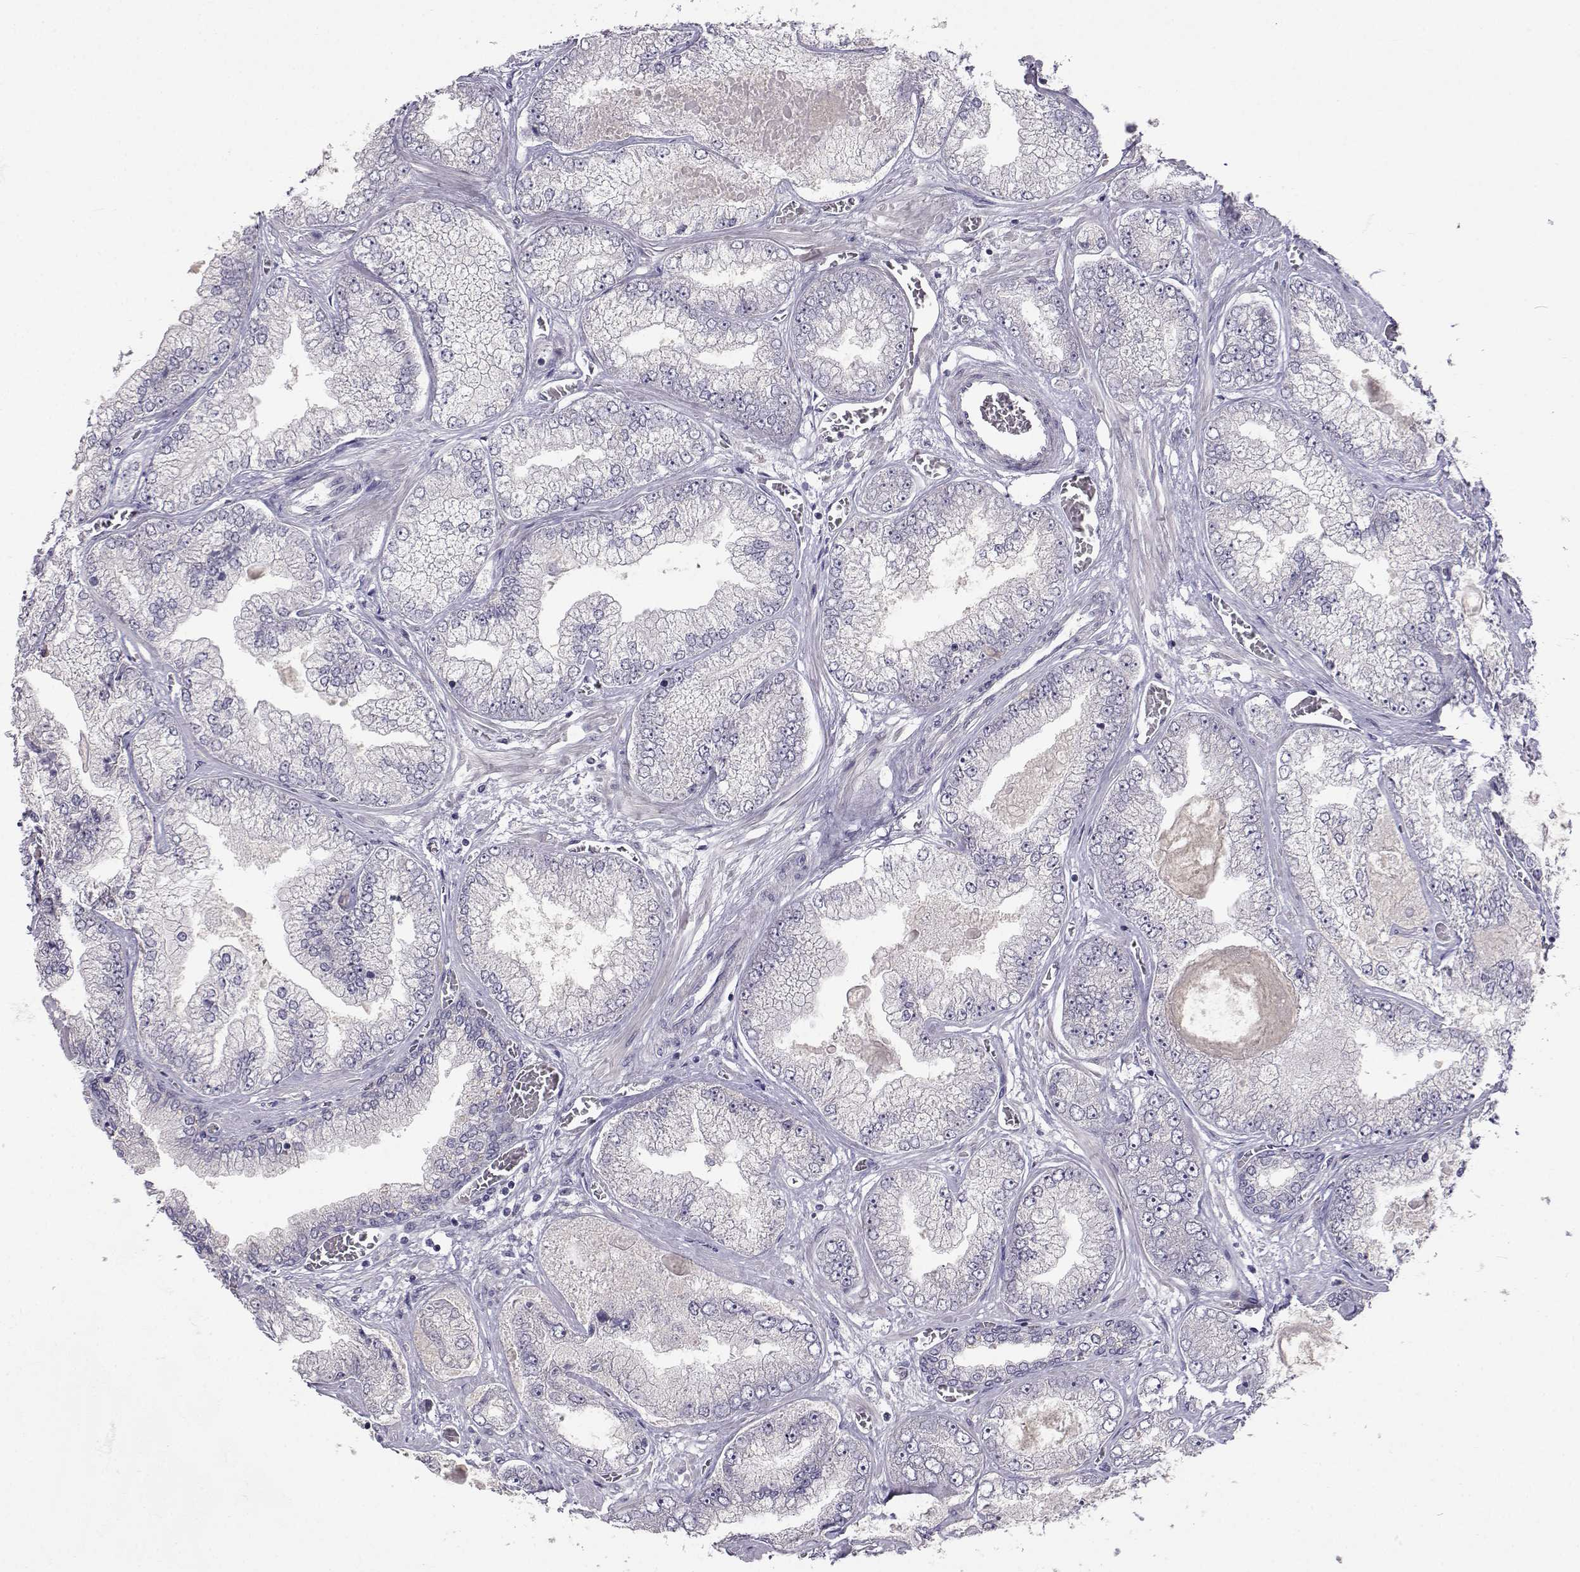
{"staining": {"intensity": "negative", "quantity": "none", "location": "none"}, "tissue": "prostate cancer", "cell_type": "Tumor cells", "image_type": "cancer", "snomed": [{"axis": "morphology", "description": "Adenocarcinoma, Low grade"}, {"axis": "topography", "description": "Prostate"}], "caption": "An immunohistochemistry histopathology image of prostate cancer is shown. There is no staining in tumor cells of prostate cancer.", "gene": "SLC6A3", "patient": {"sex": "male", "age": 57}}